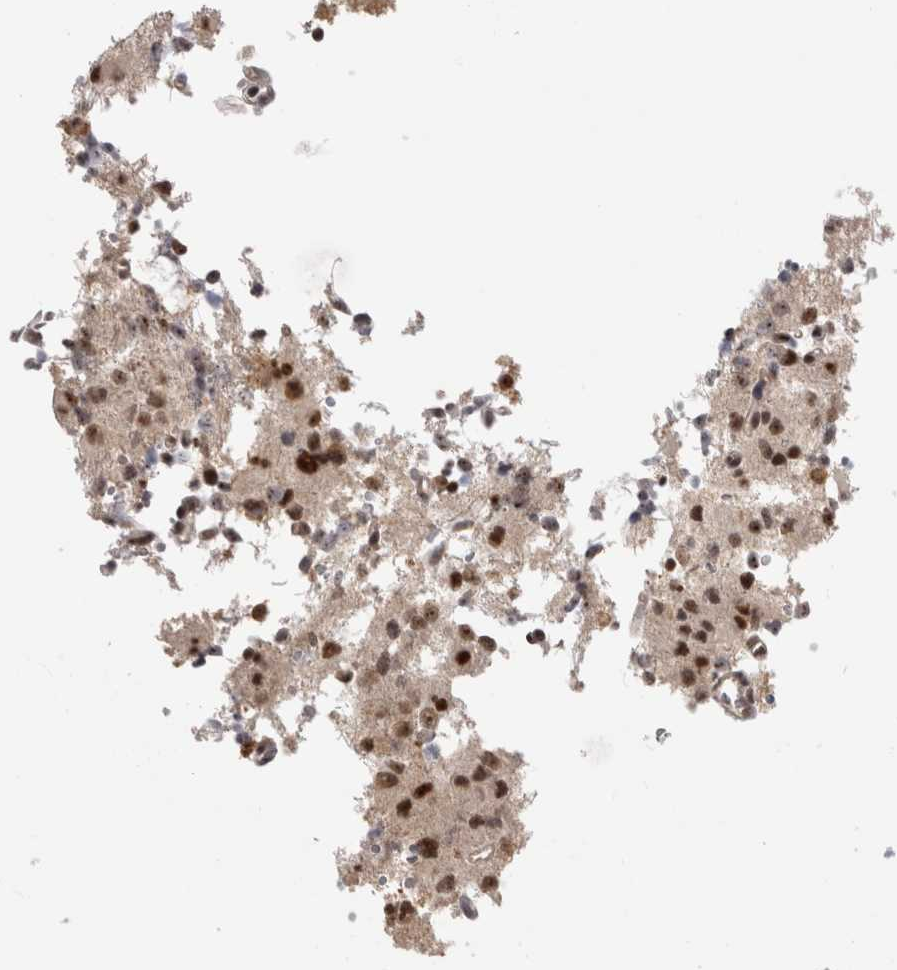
{"staining": {"intensity": "moderate", "quantity": ">75%", "location": "nuclear"}, "tissue": "glioma", "cell_type": "Tumor cells", "image_type": "cancer", "snomed": [{"axis": "morphology", "description": "Glioma, malignant, High grade"}, {"axis": "topography", "description": "Brain"}], "caption": "Human glioma stained with a brown dye displays moderate nuclear positive expression in approximately >75% of tumor cells.", "gene": "ZNF24", "patient": {"sex": "female", "age": 62}}